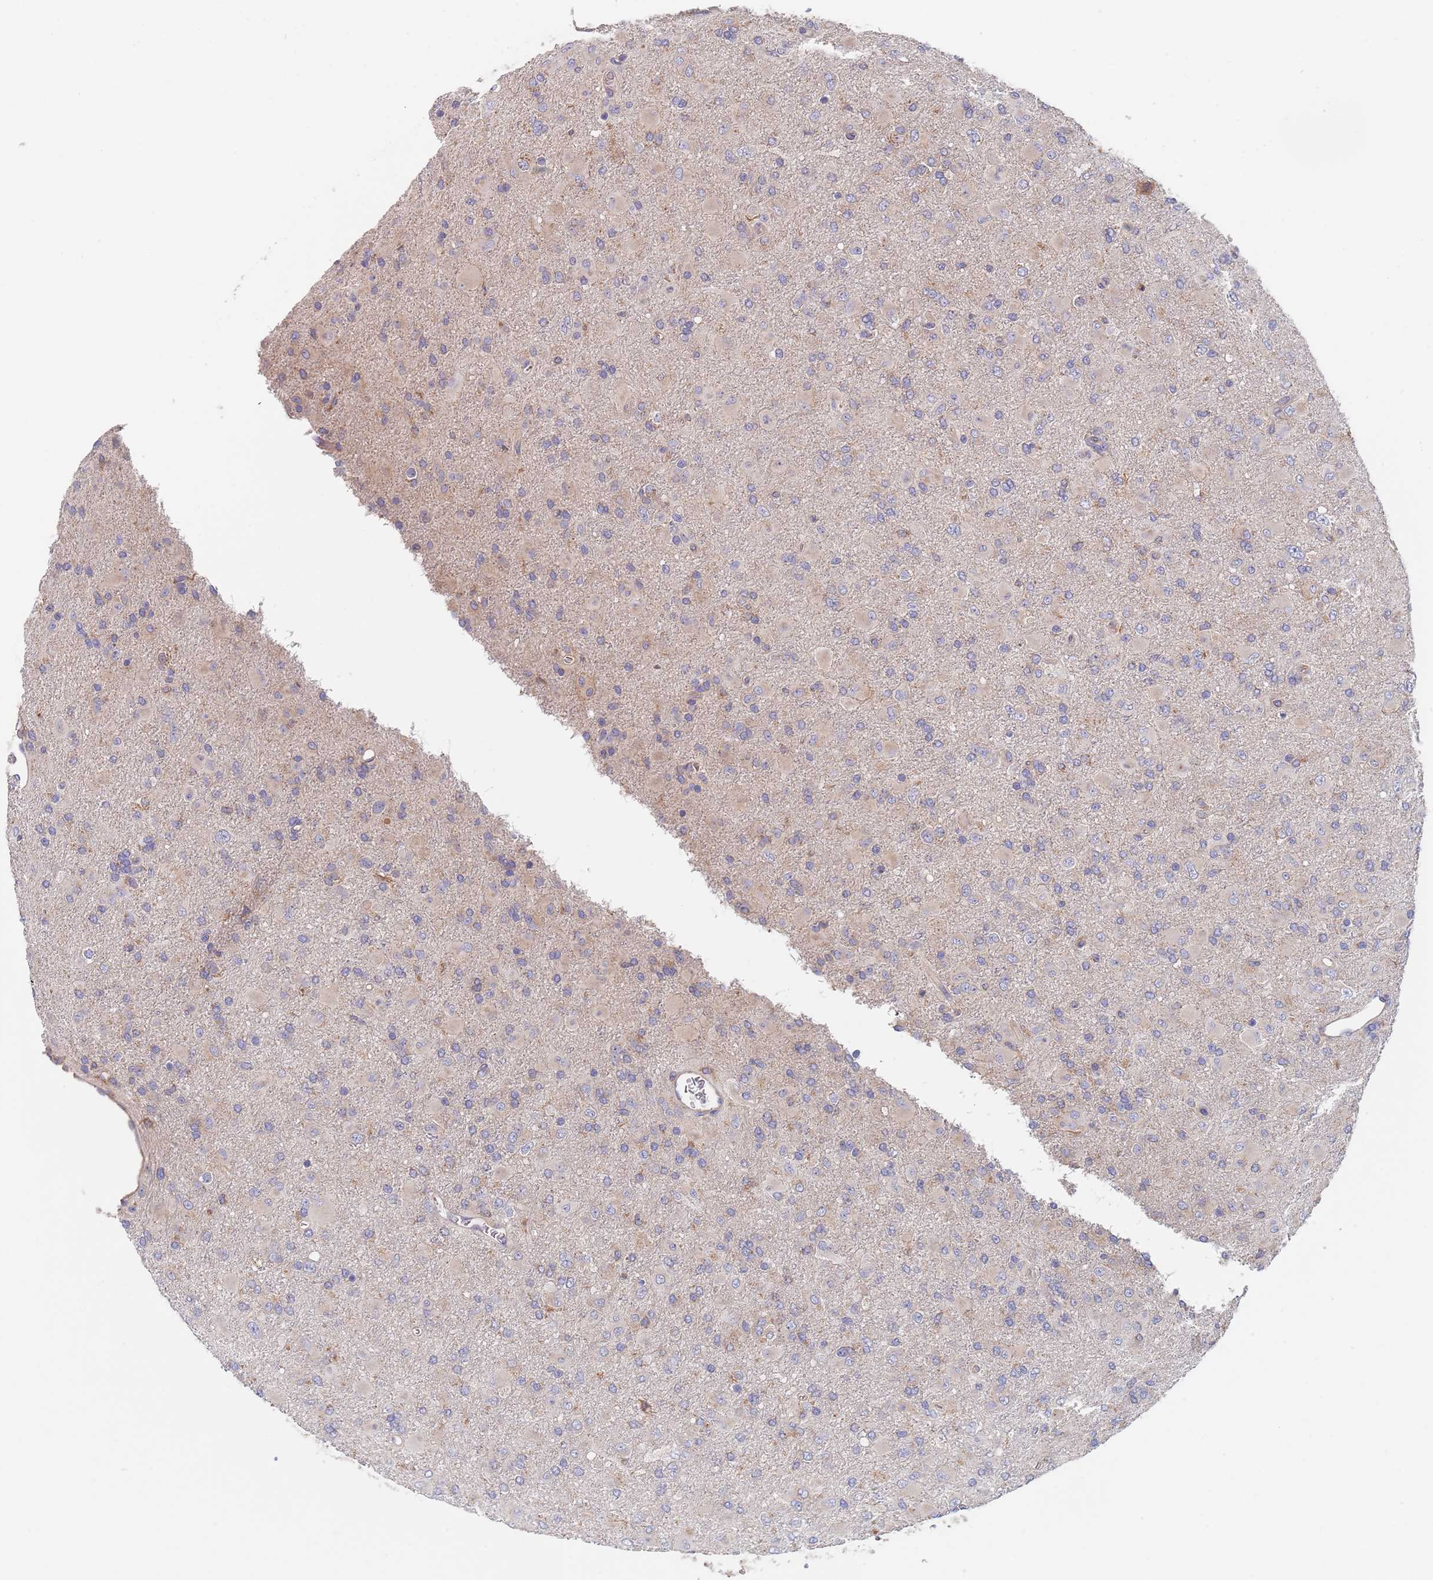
{"staining": {"intensity": "negative", "quantity": "none", "location": "none"}, "tissue": "glioma", "cell_type": "Tumor cells", "image_type": "cancer", "snomed": [{"axis": "morphology", "description": "Glioma, malignant, Low grade"}, {"axis": "topography", "description": "Brain"}], "caption": "Immunohistochemistry (IHC) photomicrograph of neoplastic tissue: glioma stained with DAB reveals no significant protein staining in tumor cells. (Immunohistochemistry (IHC), brightfield microscopy, high magnification).", "gene": "DCUN1D3", "patient": {"sex": "male", "age": 65}}